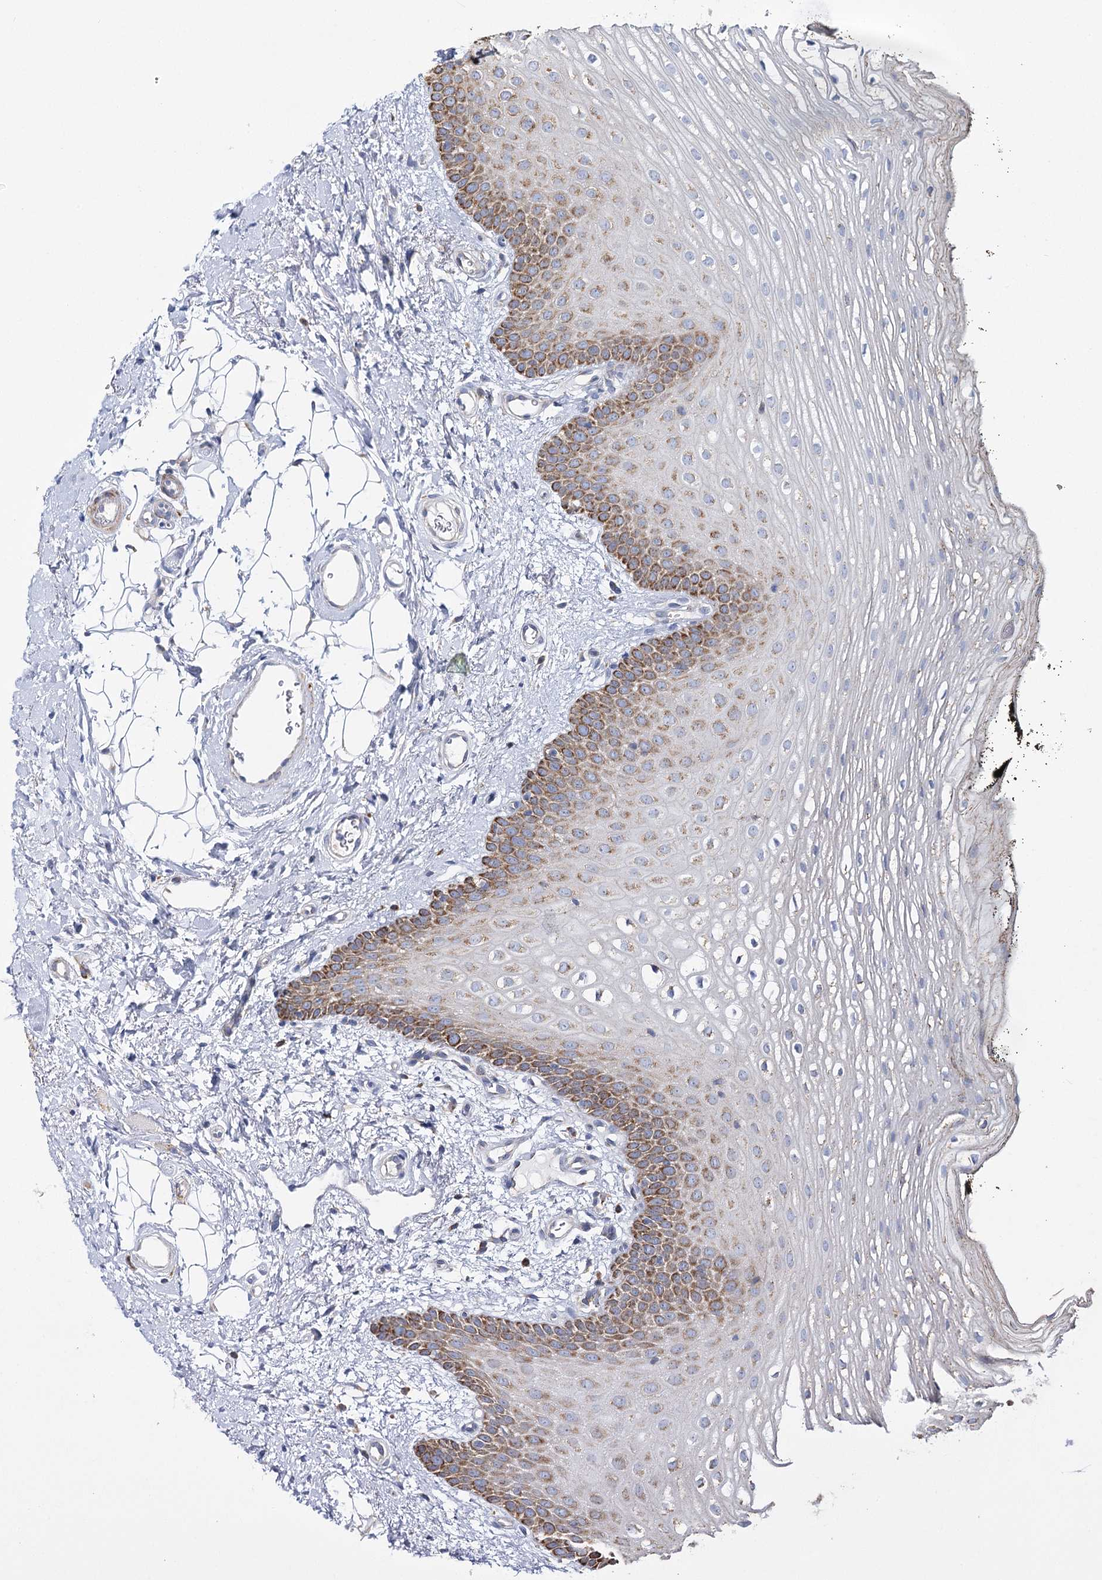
{"staining": {"intensity": "moderate", "quantity": ">75%", "location": "cytoplasmic/membranous"}, "tissue": "oral mucosa", "cell_type": "Squamous epithelial cells", "image_type": "normal", "snomed": [{"axis": "morphology", "description": "No evidence of malignacy"}, {"axis": "topography", "description": "Oral tissue"}, {"axis": "topography", "description": "Head-Neck"}], "caption": "Moderate cytoplasmic/membranous protein staining is appreciated in about >75% of squamous epithelial cells in oral mucosa. Immunohistochemistry stains the protein of interest in brown and the nuclei are stained blue.", "gene": "THUMPD3", "patient": {"sex": "male", "age": 68}}